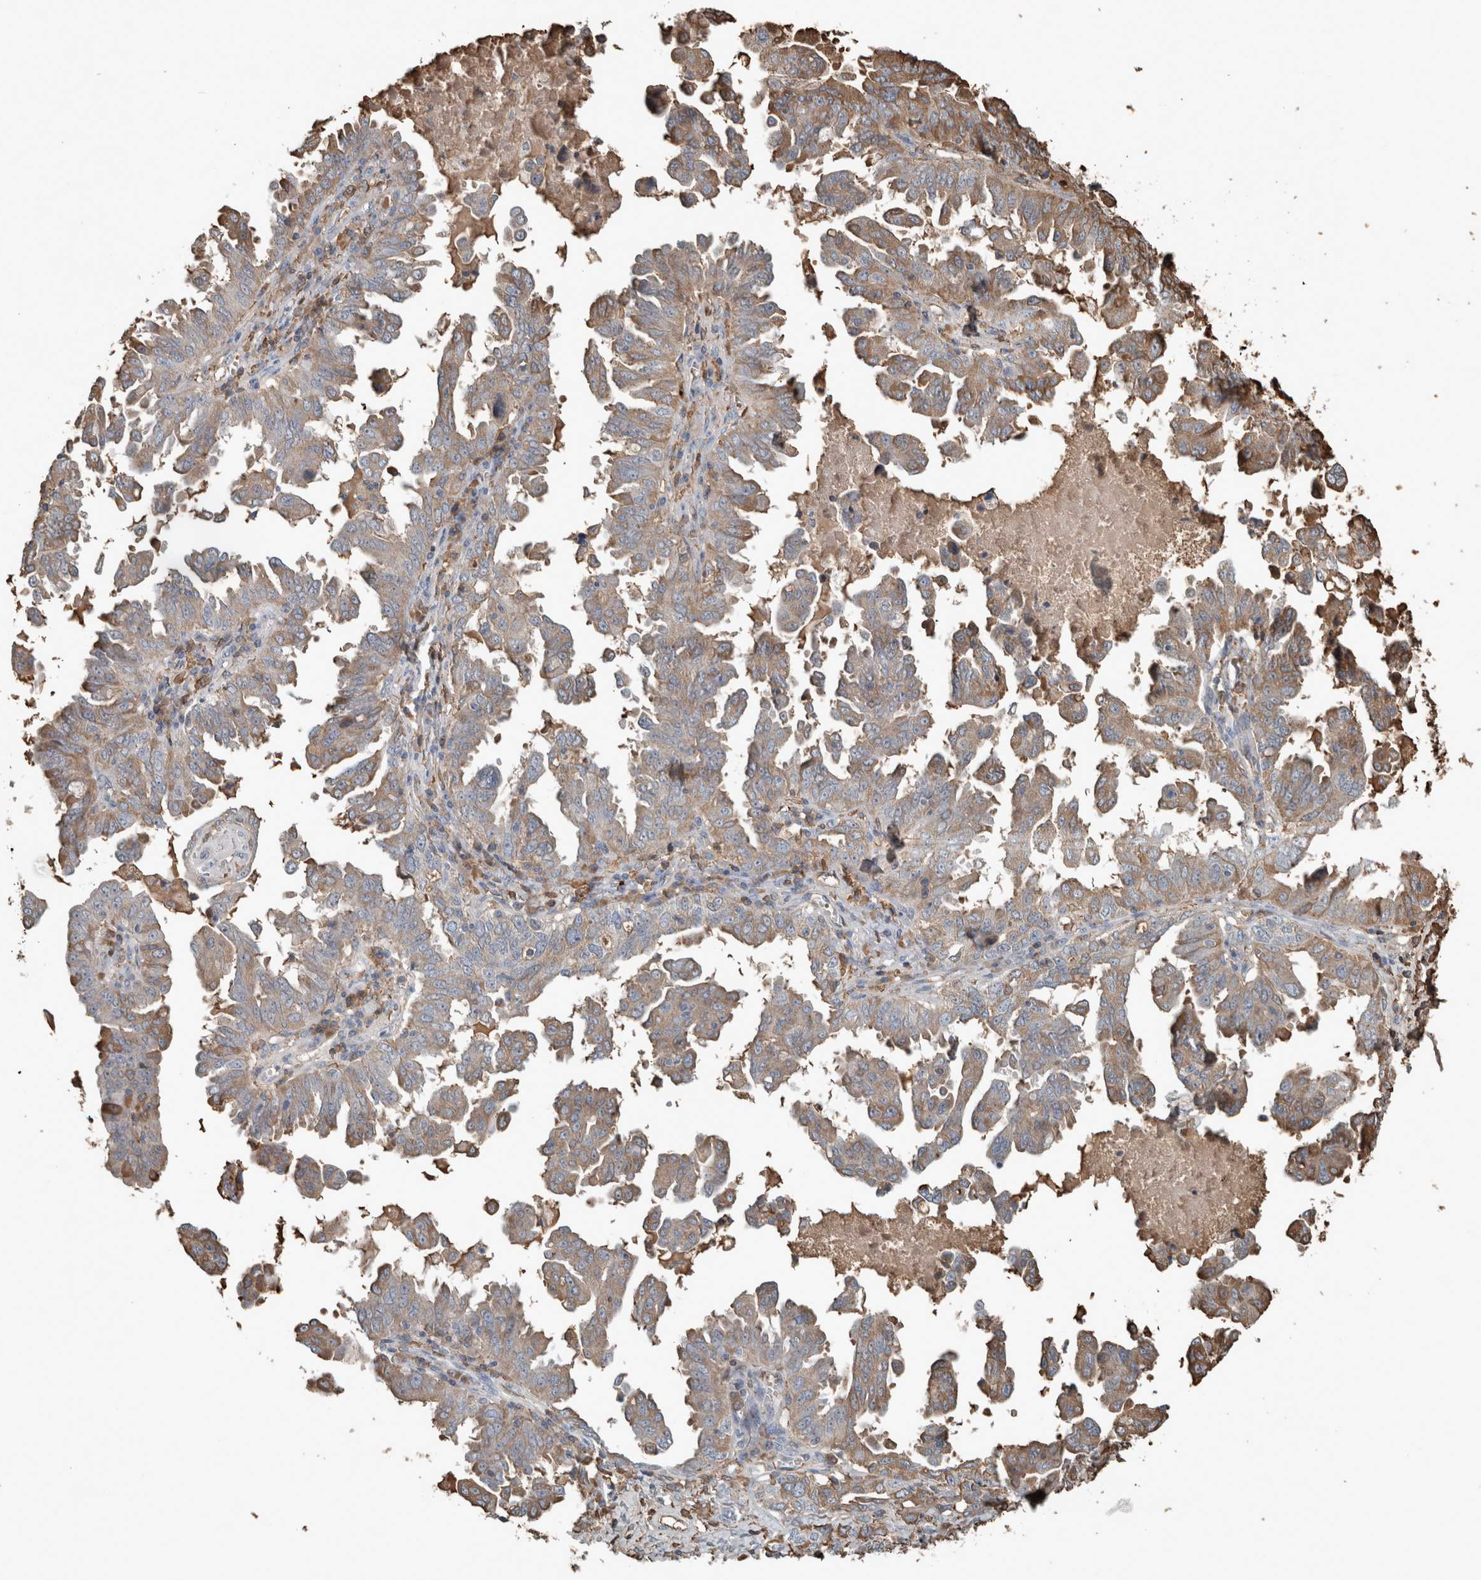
{"staining": {"intensity": "weak", "quantity": ">75%", "location": "cytoplasmic/membranous"}, "tissue": "ovarian cancer", "cell_type": "Tumor cells", "image_type": "cancer", "snomed": [{"axis": "morphology", "description": "Carcinoma, endometroid"}, {"axis": "topography", "description": "Ovary"}], "caption": "Approximately >75% of tumor cells in human ovarian endometroid carcinoma display weak cytoplasmic/membranous protein expression as visualized by brown immunohistochemical staining.", "gene": "USP34", "patient": {"sex": "female", "age": 62}}